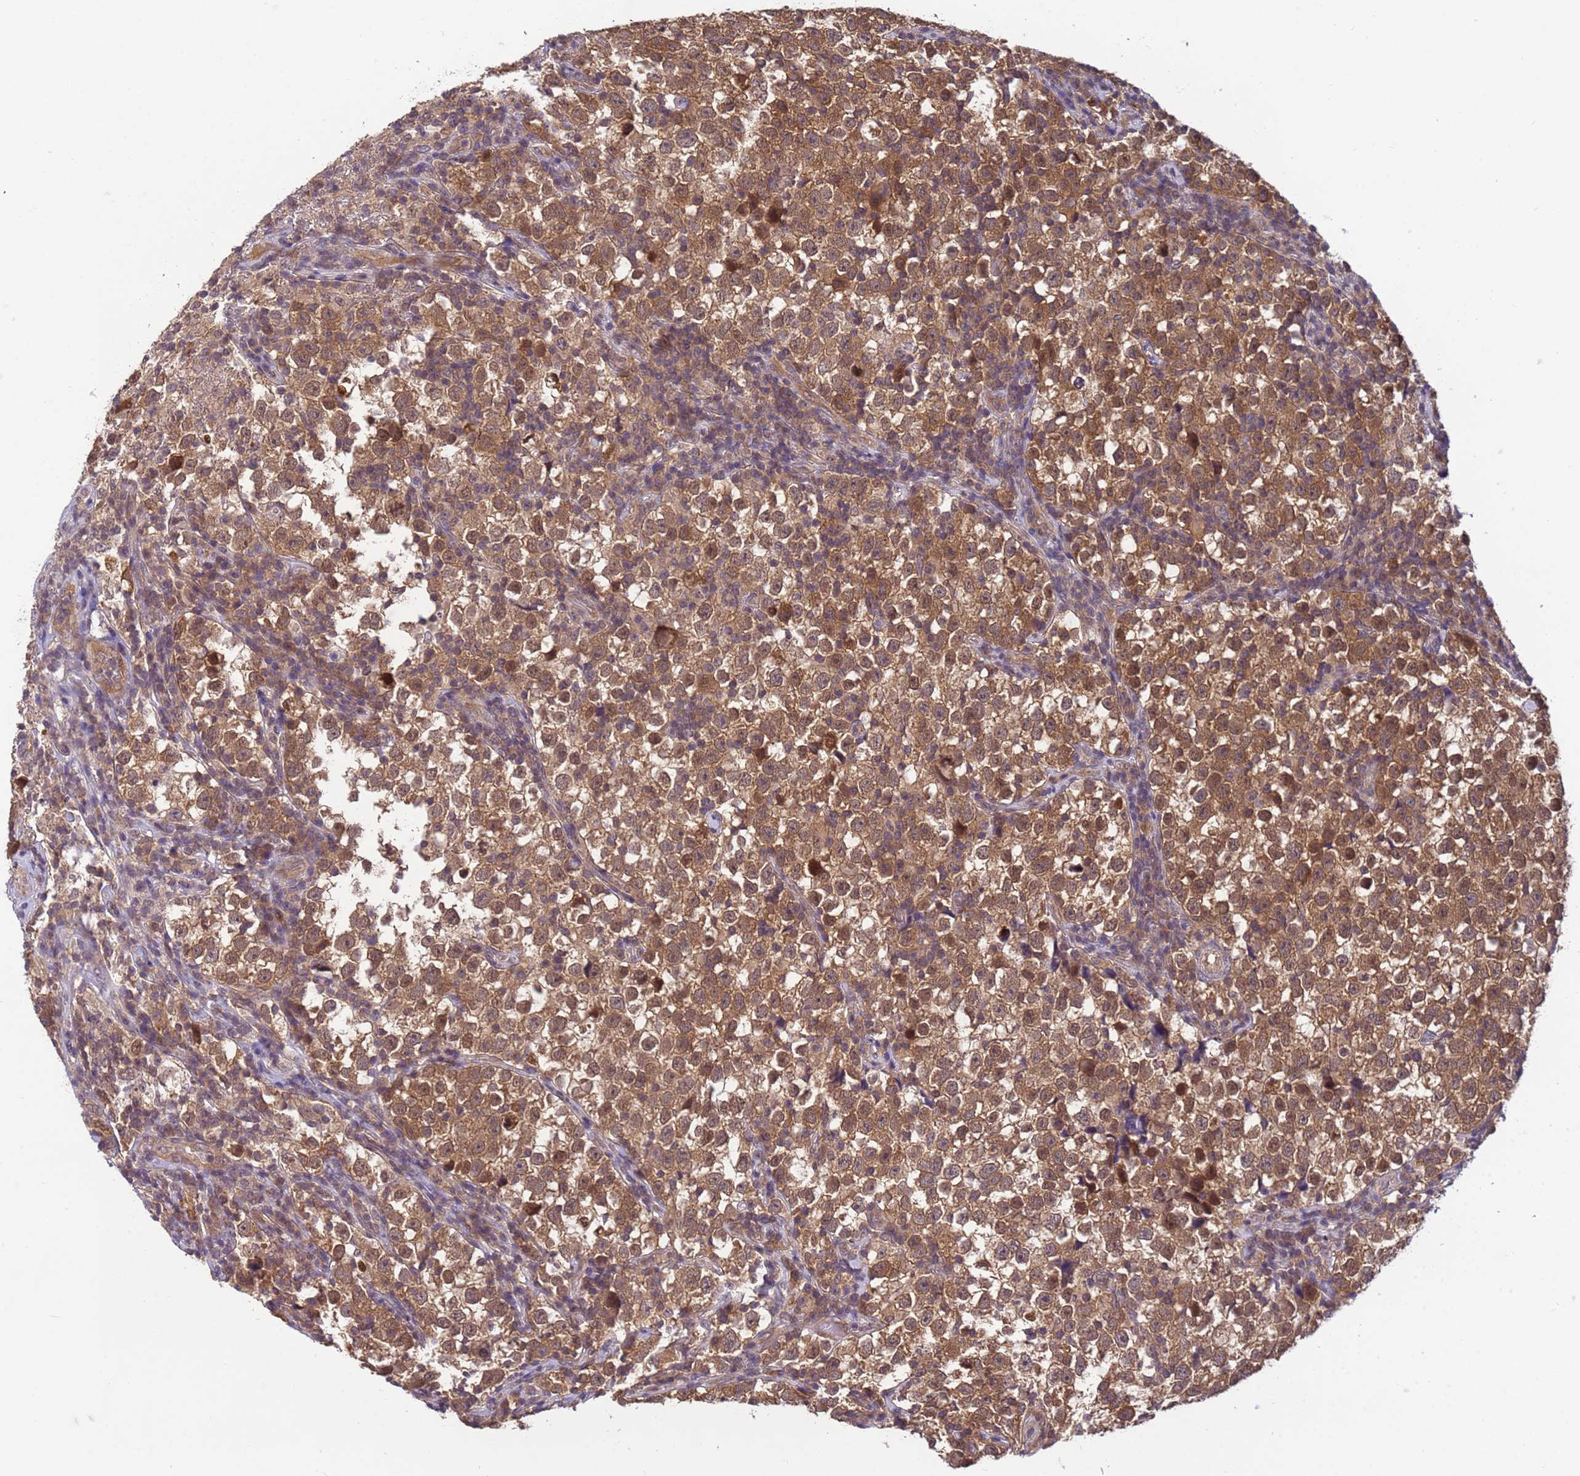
{"staining": {"intensity": "moderate", "quantity": ">75%", "location": "cytoplasmic/membranous,nuclear"}, "tissue": "testis cancer", "cell_type": "Tumor cells", "image_type": "cancer", "snomed": [{"axis": "morphology", "description": "Normal tissue, NOS"}, {"axis": "morphology", "description": "Seminoma, NOS"}, {"axis": "topography", "description": "Testis"}], "caption": "Testis cancer (seminoma) tissue displays moderate cytoplasmic/membranous and nuclear positivity in about >75% of tumor cells", "gene": "NPEPPS", "patient": {"sex": "male", "age": 43}}